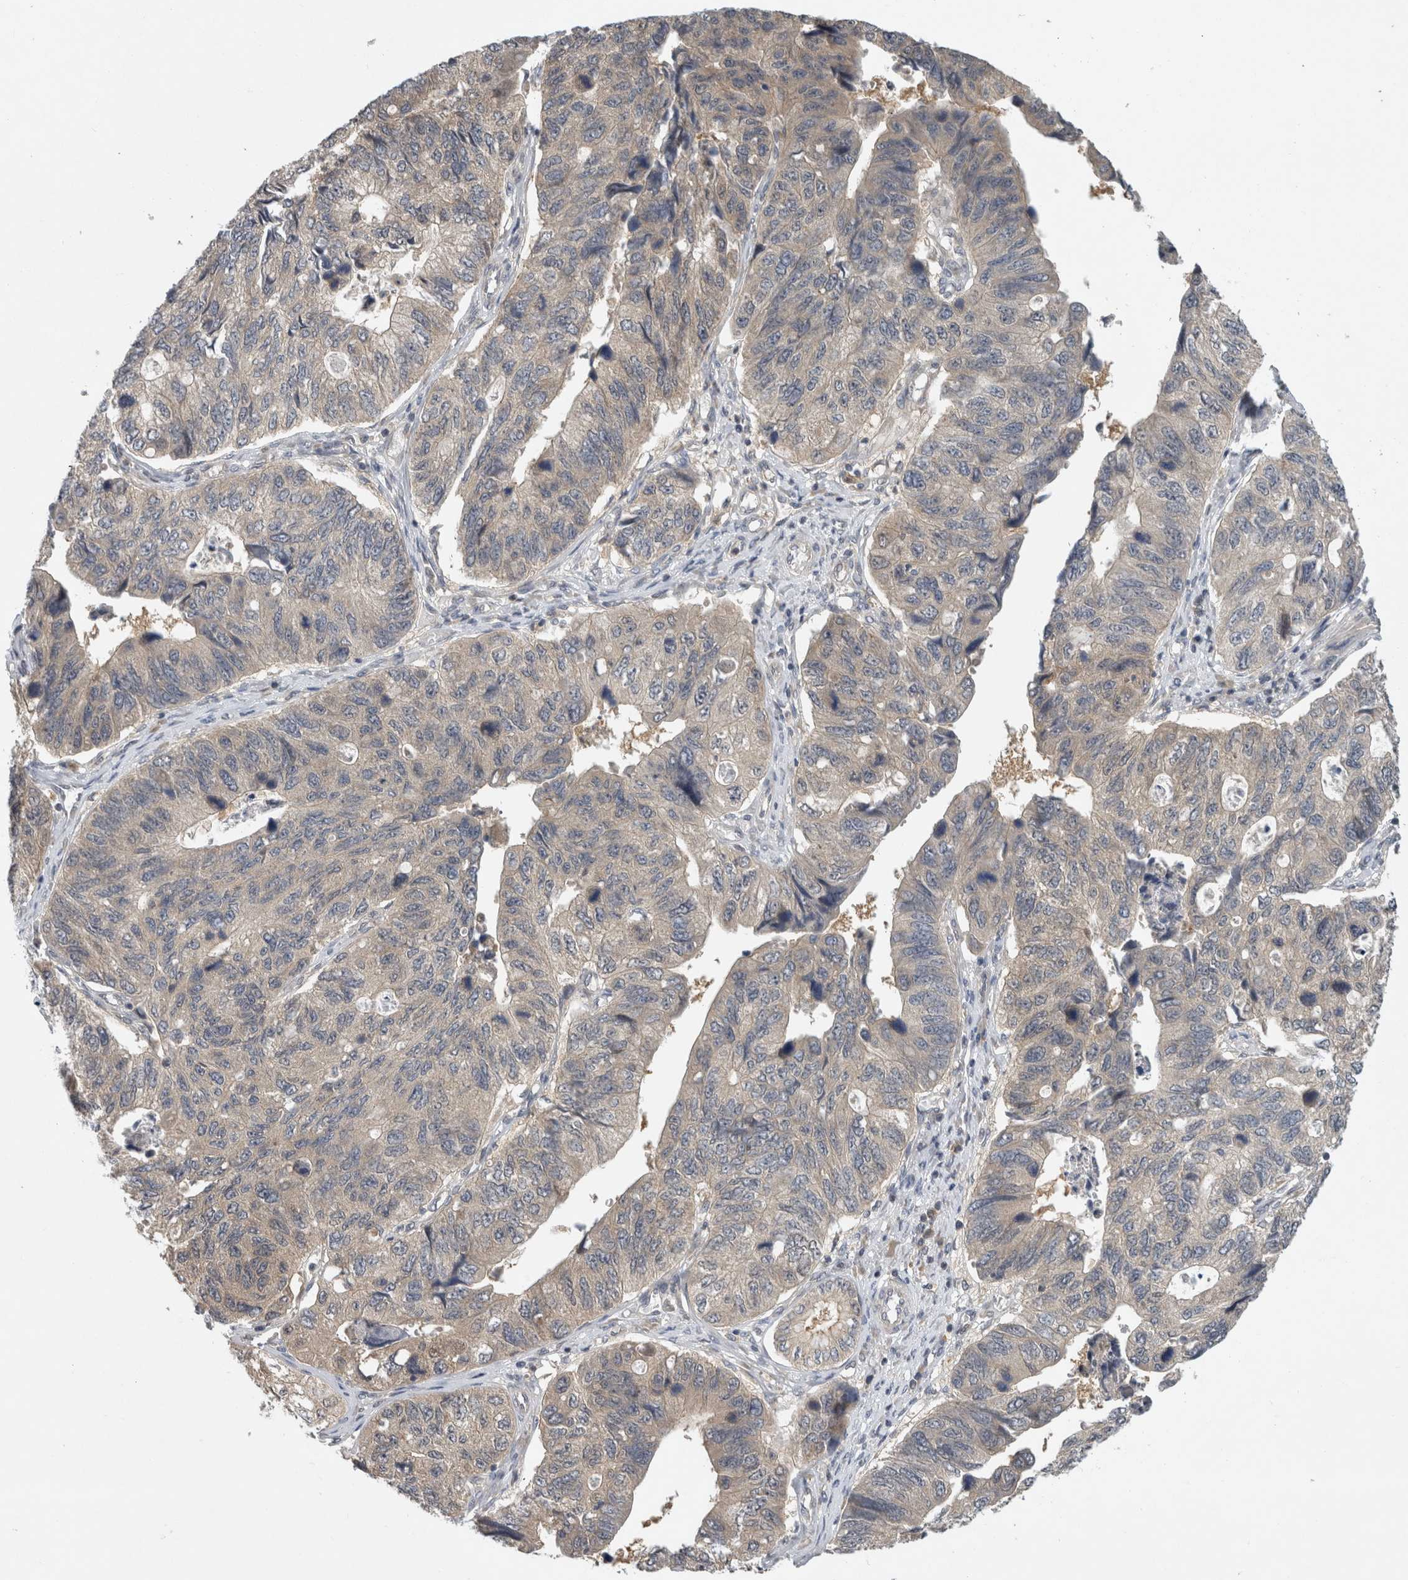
{"staining": {"intensity": "weak", "quantity": "25%-75%", "location": "cytoplasmic/membranous"}, "tissue": "stomach cancer", "cell_type": "Tumor cells", "image_type": "cancer", "snomed": [{"axis": "morphology", "description": "Adenocarcinoma, NOS"}, {"axis": "topography", "description": "Stomach"}], "caption": "Tumor cells demonstrate low levels of weak cytoplasmic/membranous positivity in approximately 25%-75% of cells in adenocarcinoma (stomach).", "gene": "AASDHPPT", "patient": {"sex": "male", "age": 59}}